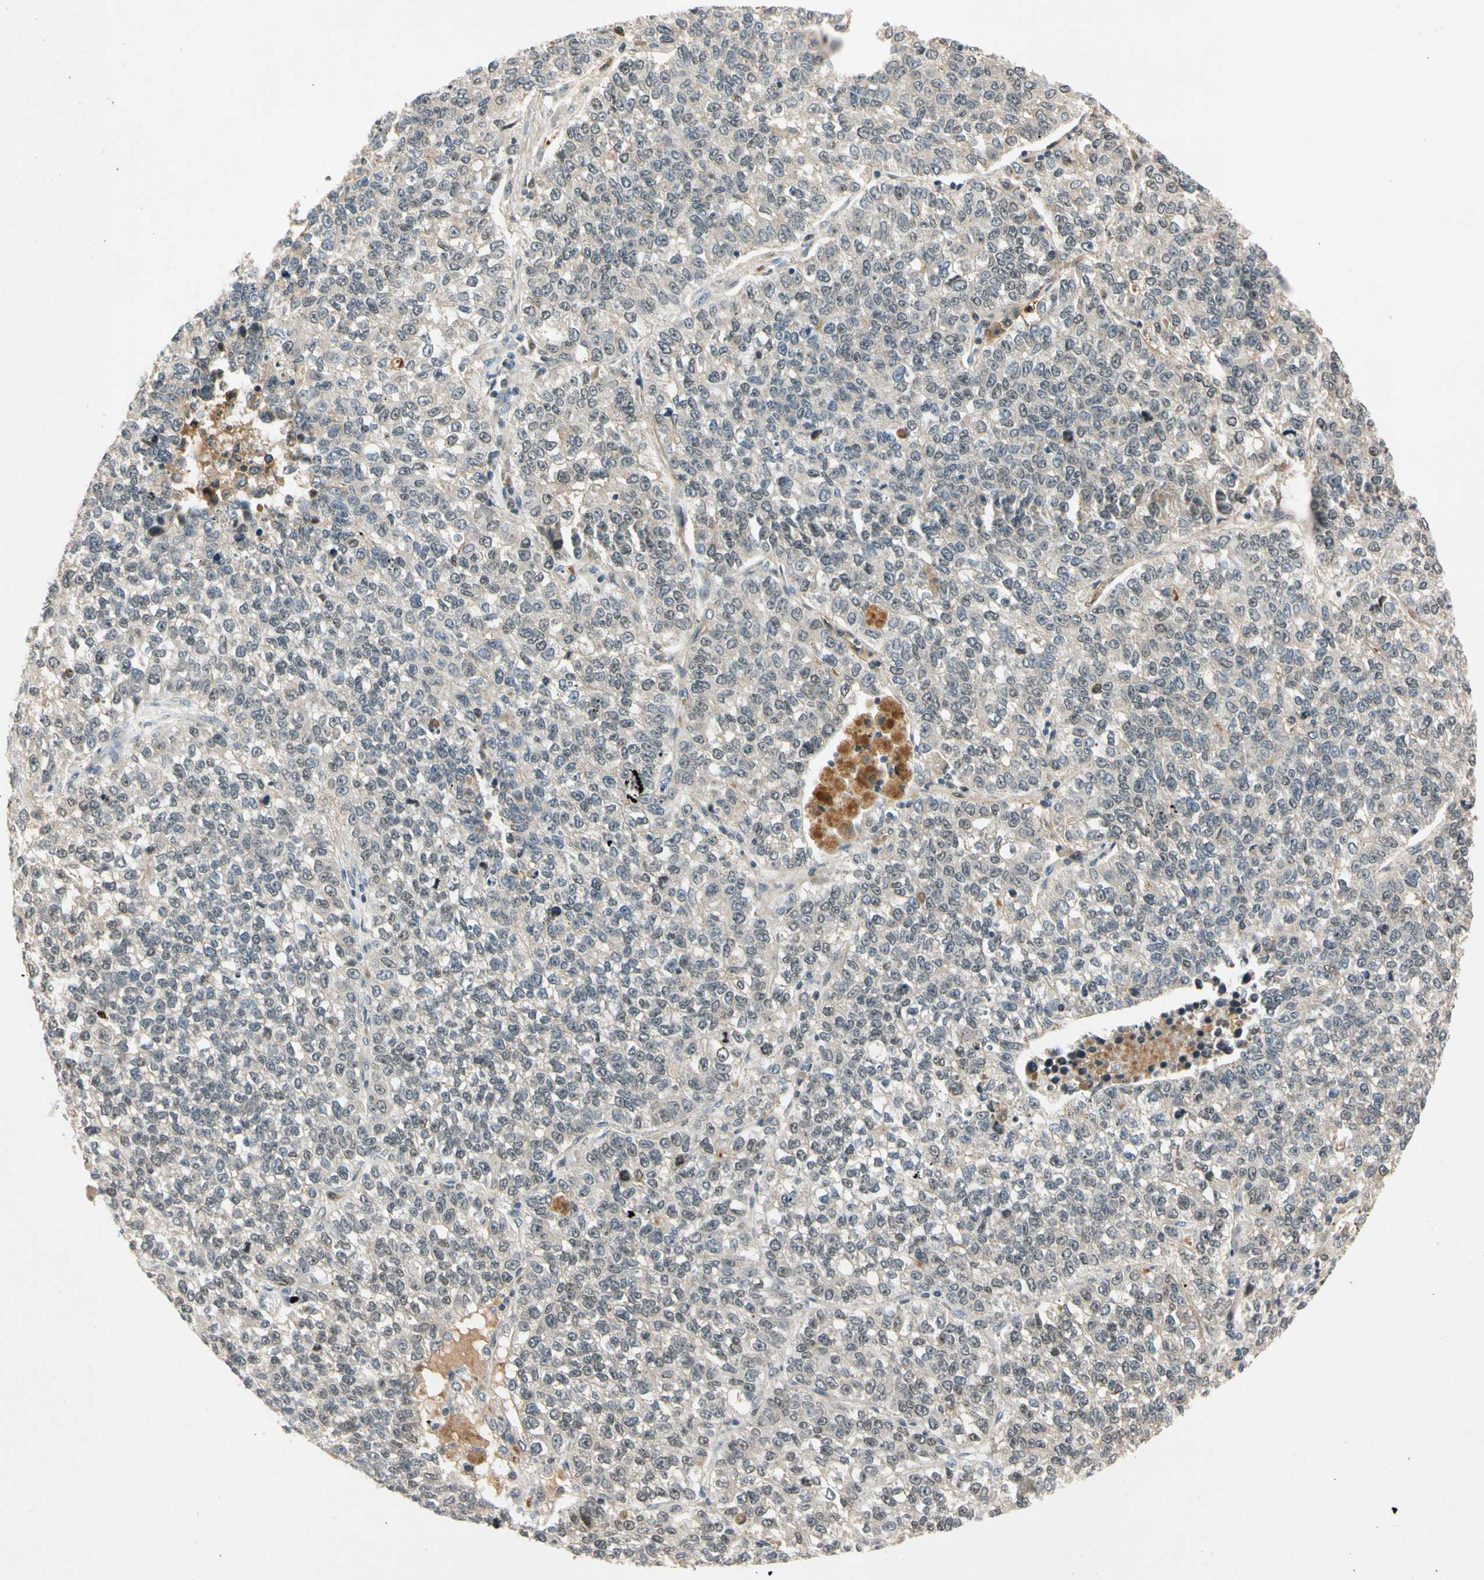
{"staining": {"intensity": "negative", "quantity": "none", "location": "none"}, "tissue": "lung cancer", "cell_type": "Tumor cells", "image_type": "cancer", "snomed": [{"axis": "morphology", "description": "Adenocarcinoma, NOS"}, {"axis": "topography", "description": "Lung"}], "caption": "DAB (3,3'-diaminobenzidine) immunohistochemical staining of human adenocarcinoma (lung) shows no significant staining in tumor cells. Brightfield microscopy of immunohistochemistry (IHC) stained with DAB (brown) and hematoxylin (blue), captured at high magnification.", "gene": "RIOX2", "patient": {"sex": "male", "age": 49}}